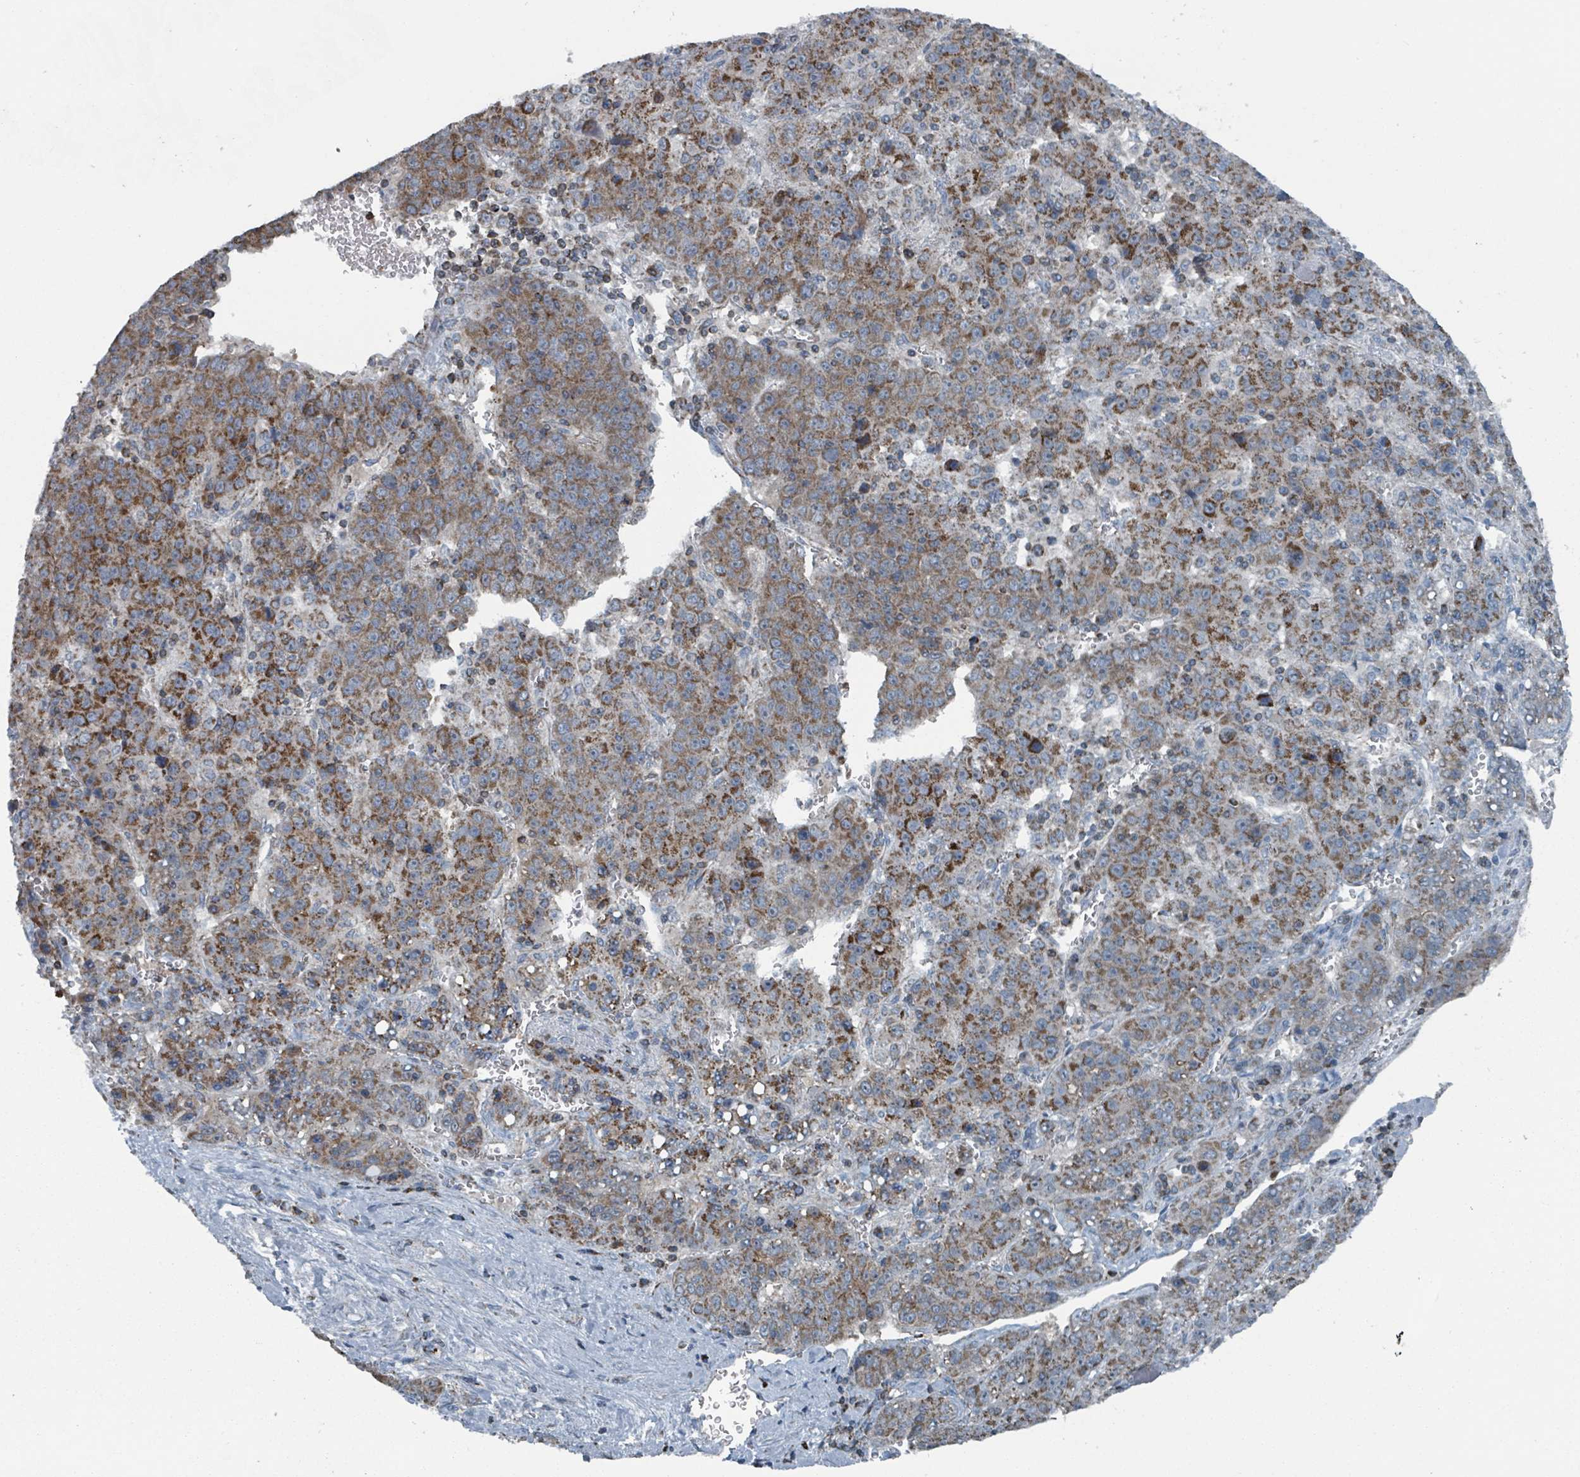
{"staining": {"intensity": "strong", "quantity": ">75%", "location": "cytoplasmic/membranous"}, "tissue": "liver cancer", "cell_type": "Tumor cells", "image_type": "cancer", "snomed": [{"axis": "morphology", "description": "Carcinoma, Hepatocellular, NOS"}, {"axis": "topography", "description": "Liver"}], "caption": "An immunohistochemistry photomicrograph of tumor tissue is shown. Protein staining in brown labels strong cytoplasmic/membranous positivity in liver cancer within tumor cells.", "gene": "ABHD18", "patient": {"sex": "female", "age": 53}}